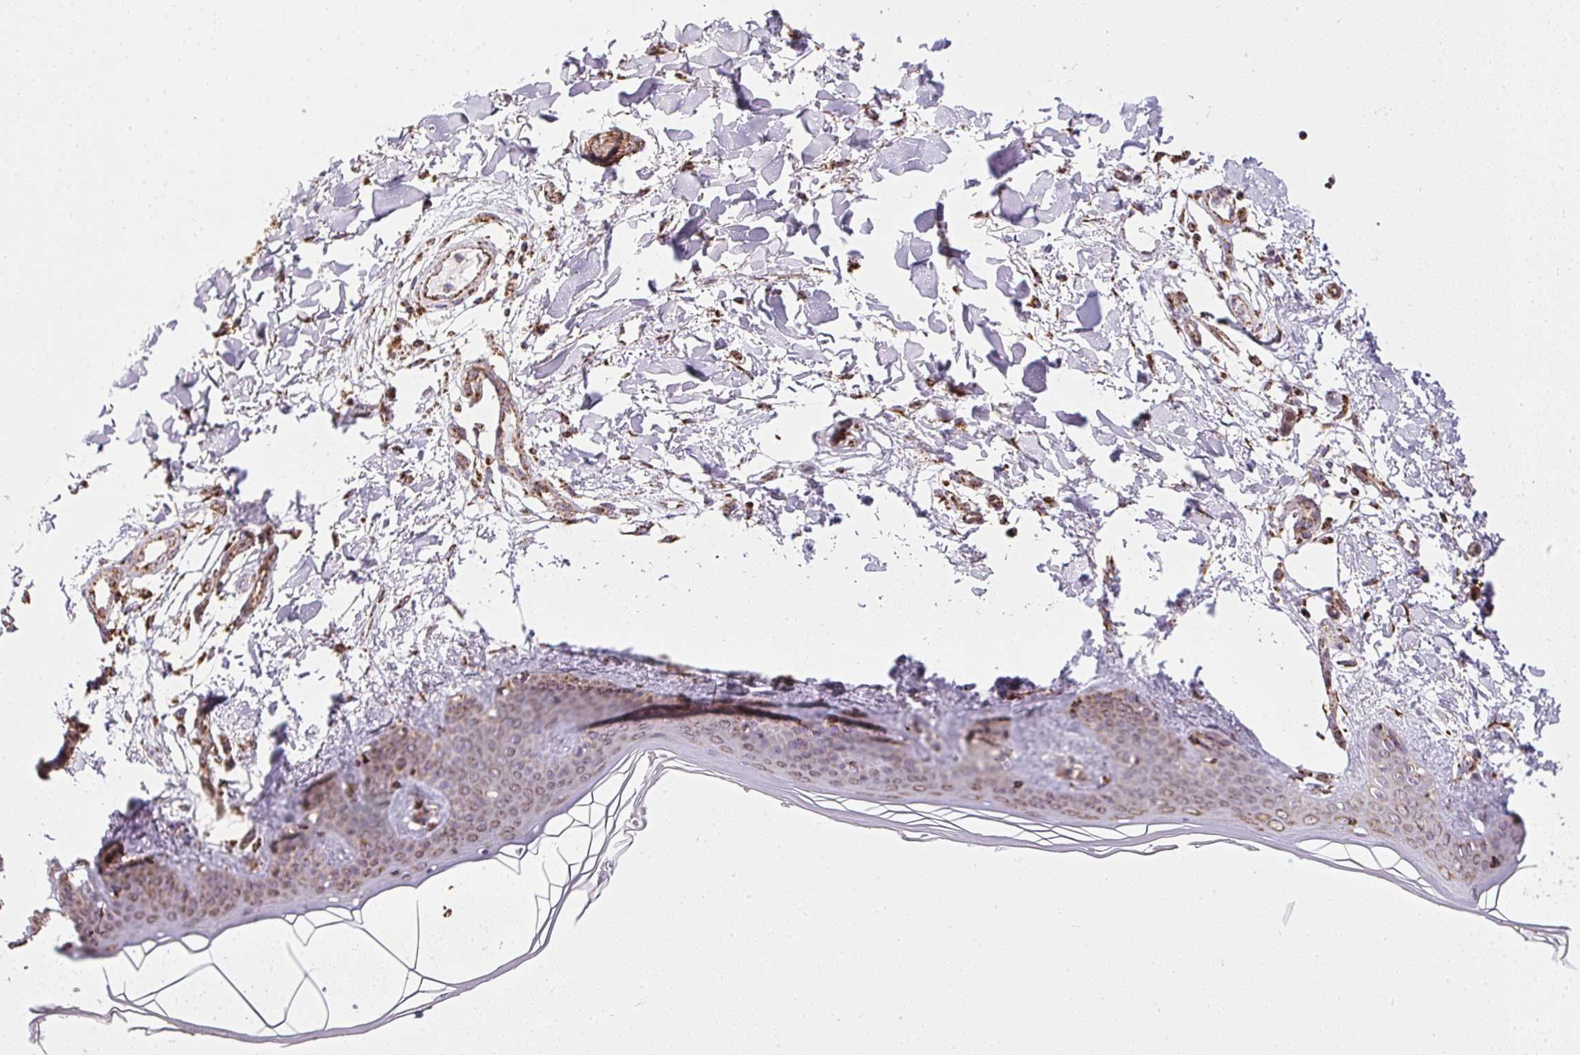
{"staining": {"intensity": "moderate", "quantity": ">75%", "location": "cytoplasmic/membranous"}, "tissue": "skin", "cell_type": "Fibroblasts", "image_type": "normal", "snomed": [{"axis": "morphology", "description": "Normal tissue, NOS"}, {"axis": "topography", "description": "Skin"}], "caption": "An image of human skin stained for a protein demonstrates moderate cytoplasmic/membranous brown staining in fibroblasts. The staining was performed using DAB (3,3'-diaminobenzidine), with brown indicating positive protein expression. Nuclei are stained blue with hematoxylin.", "gene": "MAPK11", "patient": {"sex": "female", "age": 34}}